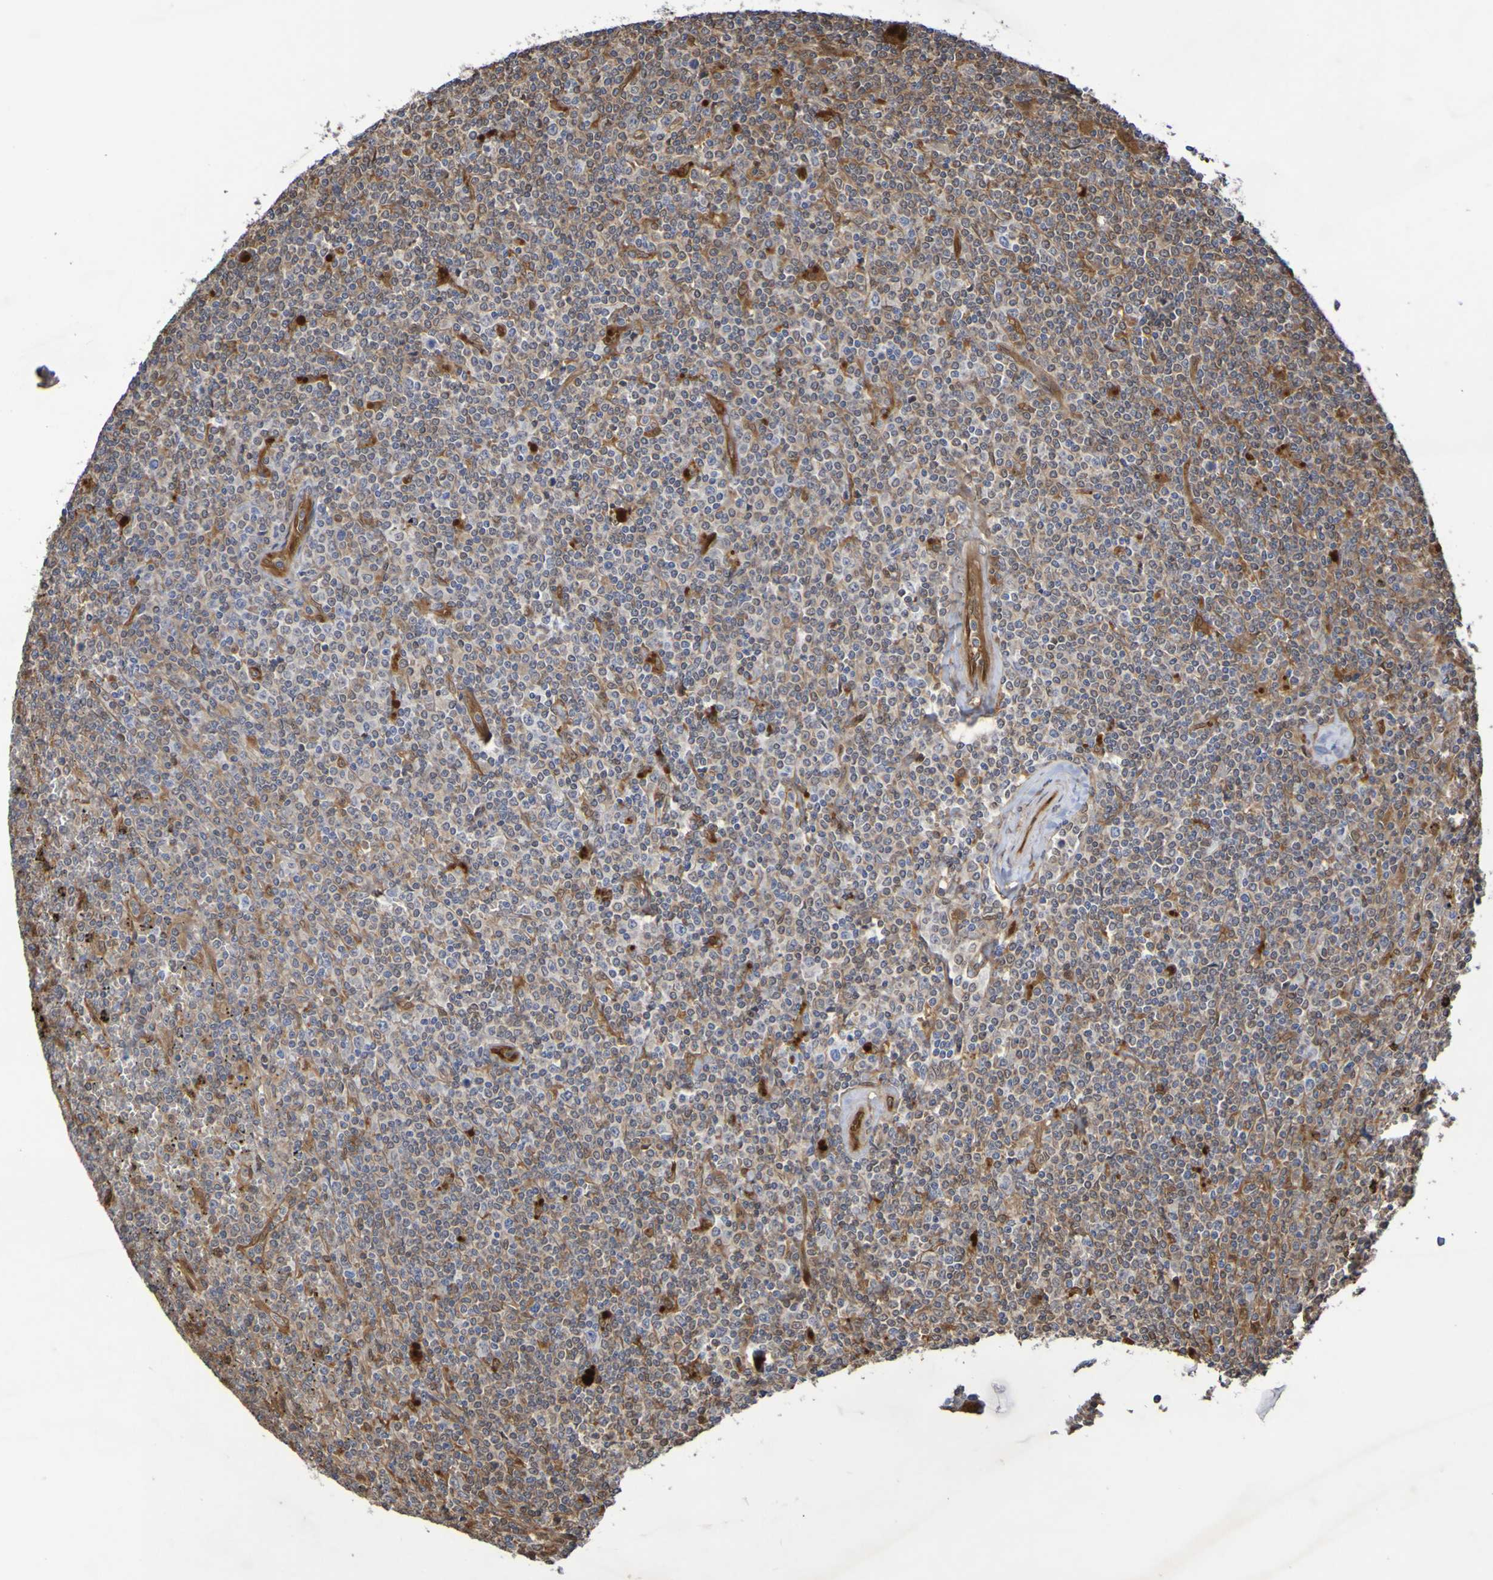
{"staining": {"intensity": "moderate", "quantity": "25%-75%", "location": "cytoplasmic/membranous"}, "tissue": "lymphoma", "cell_type": "Tumor cells", "image_type": "cancer", "snomed": [{"axis": "morphology", "description": "Malignant lymphoma, non-Hodgkin's type, Low grade"}, {"axis": "topography", "description": "Spleen"}], "caption": "Immunohistochemistry photomicrograph of lymphoma stained for a protein (brown), which shows medium levels of moderate cytoplasmic/membranous expression in about 25%-75% of tumor cells.", "gene": "SERPINB6", "patient": {"sex": "female", "age": 19}}